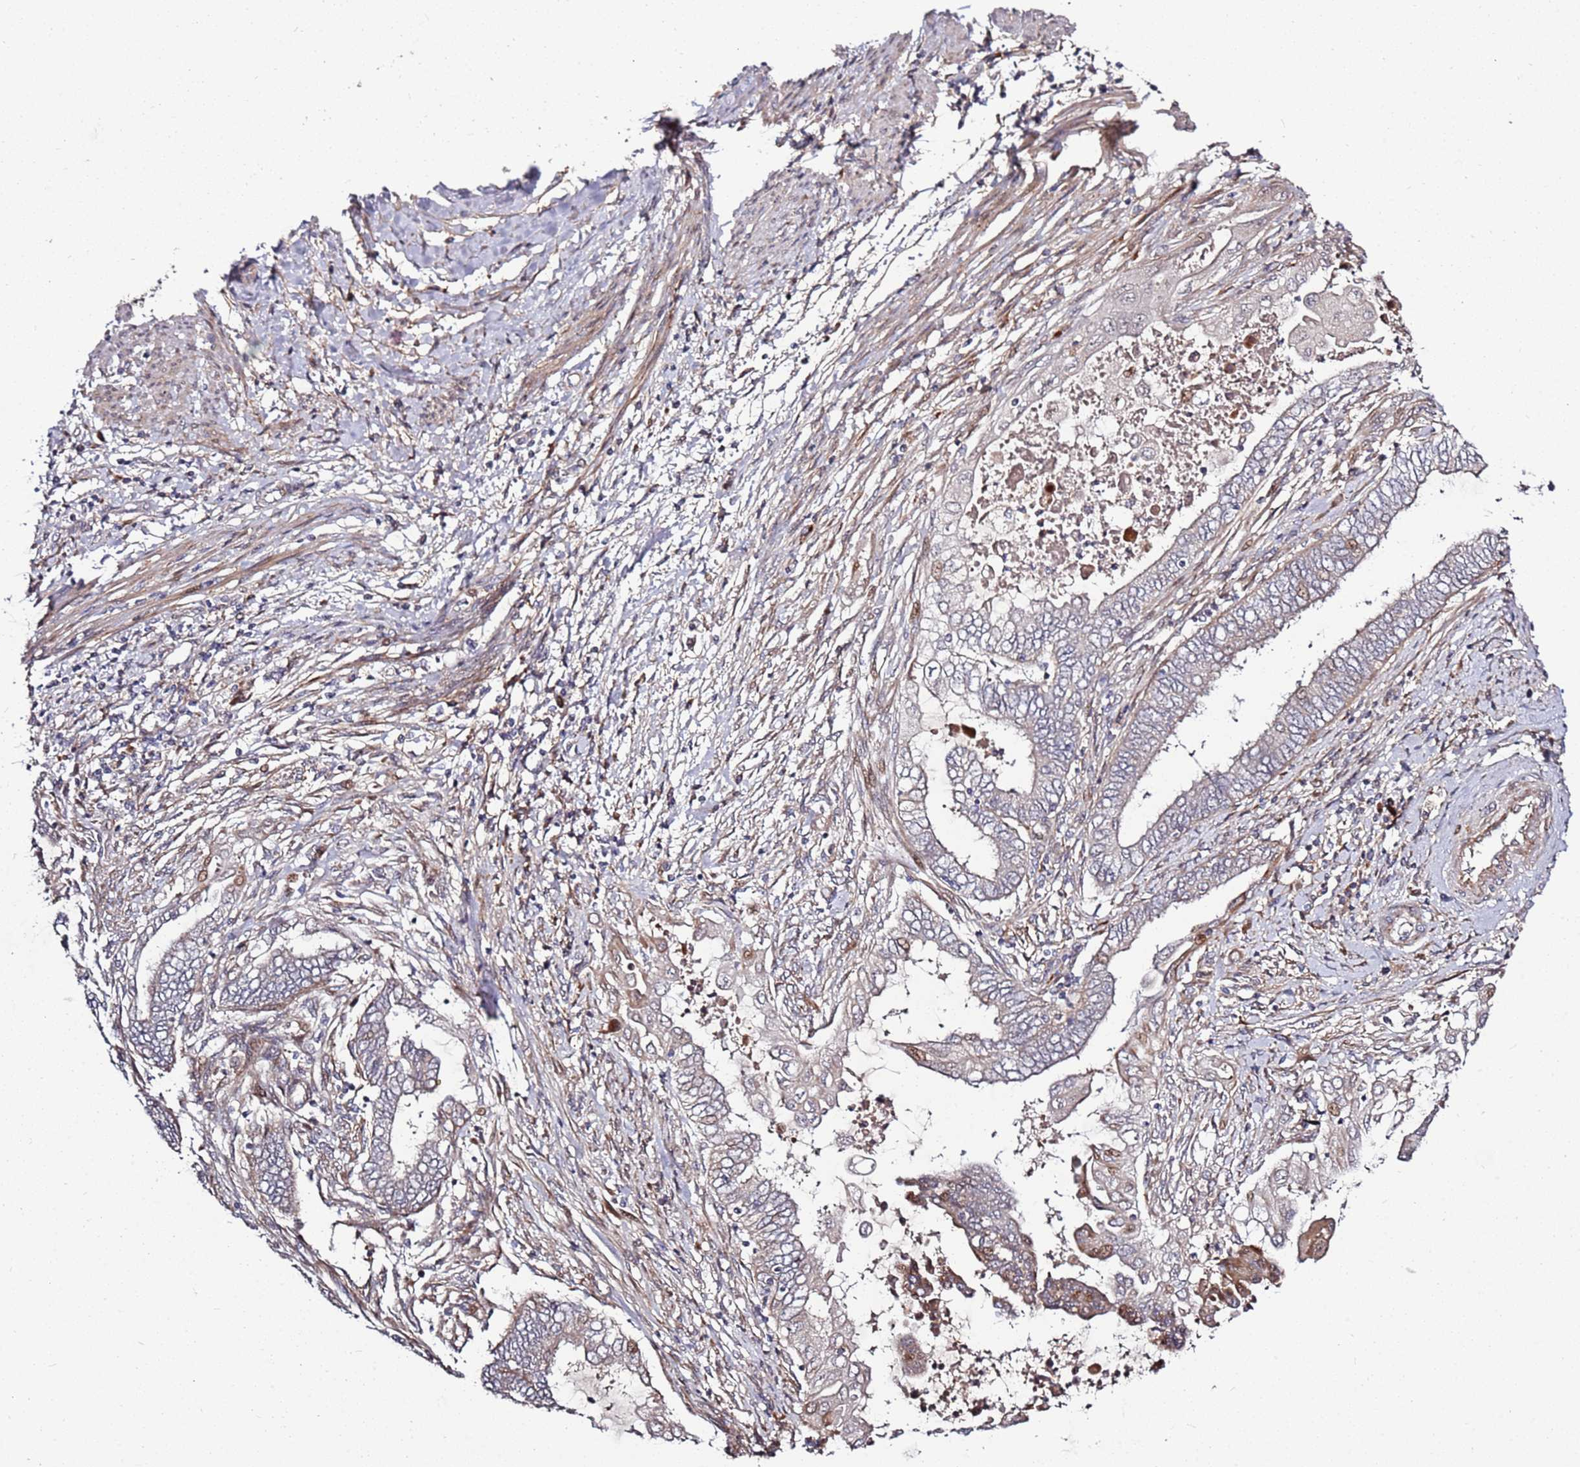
{"staining": {"intensity": "weak", "quantity": "<25%", "location": "cytoplasmic/membranous"}, "tissue": "endometrial cancer", "cell_type": "Tumor cells", "image_type": "cancer", "snomed": [{"axis": "morphology", "description": "Adenocarcinoma, NOS"}, {"axis": "topography", "description": "Uterus"}, {"axis": "topography", "description": "Endometrium"}], "caption": "The micrograph shows no significant expression in tumor cells of adenocarcinoma (endometrial).", "gene": "RHBDL1", "patient": {"sex": "female", "age": 70}}